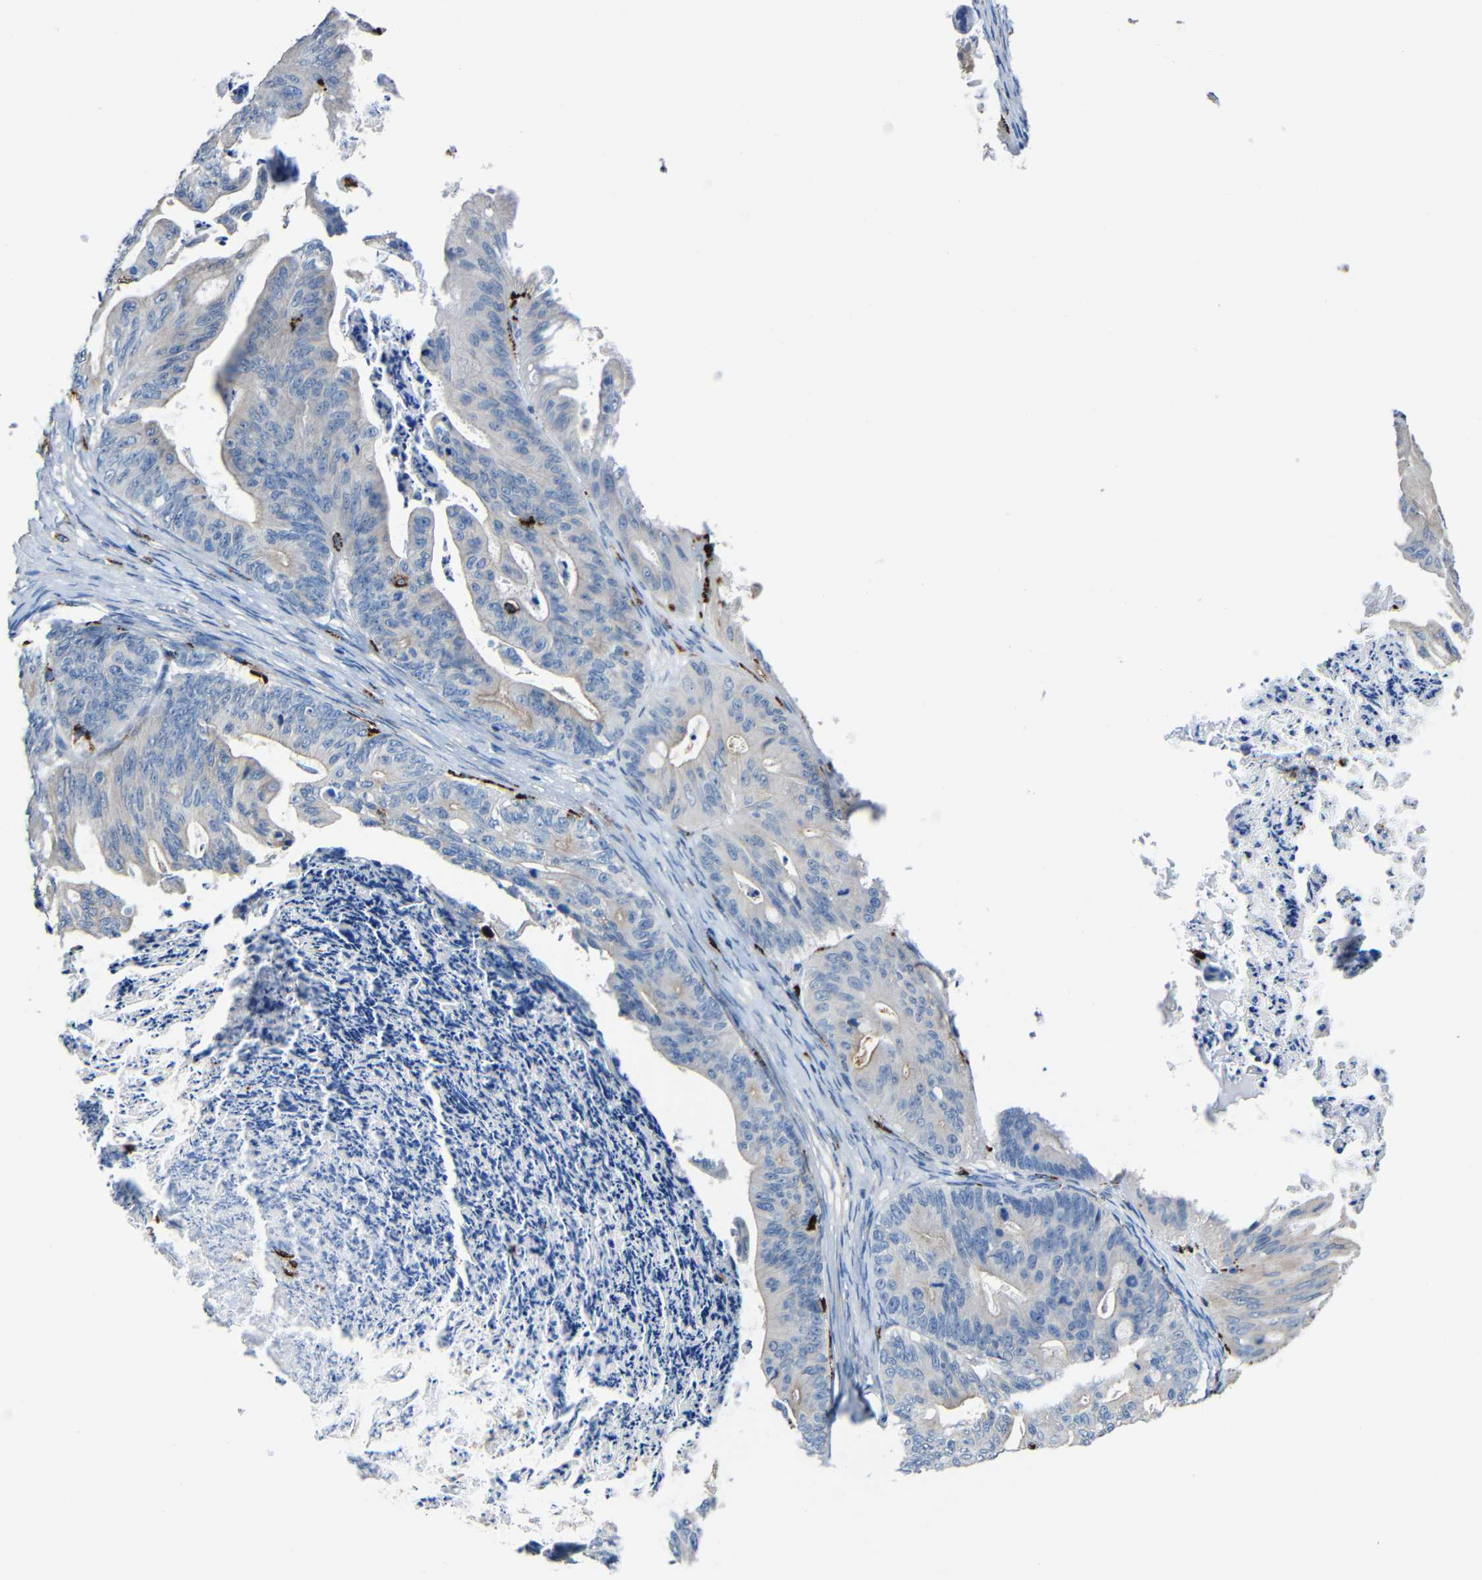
{"staining": {"intensity": "weak", "quantity": ">75%", "location": "cytoplasmic/membranous"}, "tissue": "ovarian cancer", "cell_type": "Tumor cells", "image_type": "cancer", "snomed": [{"axis": "morphology", "description": "Cystadenocarcinoma, mucinous, NOS"}, {"axis": "topography", "description": "Ovary"}], "caption": "Protein staining shows weak cytoplasmic/membranous positivity in about >75% of tumor cells in ovarian cancer. (brown staining indicates protein expression, while blue staining denotes nuclei).", "gene": "HLA-DMA", "patient": {"sex": "female", "age": 37}}